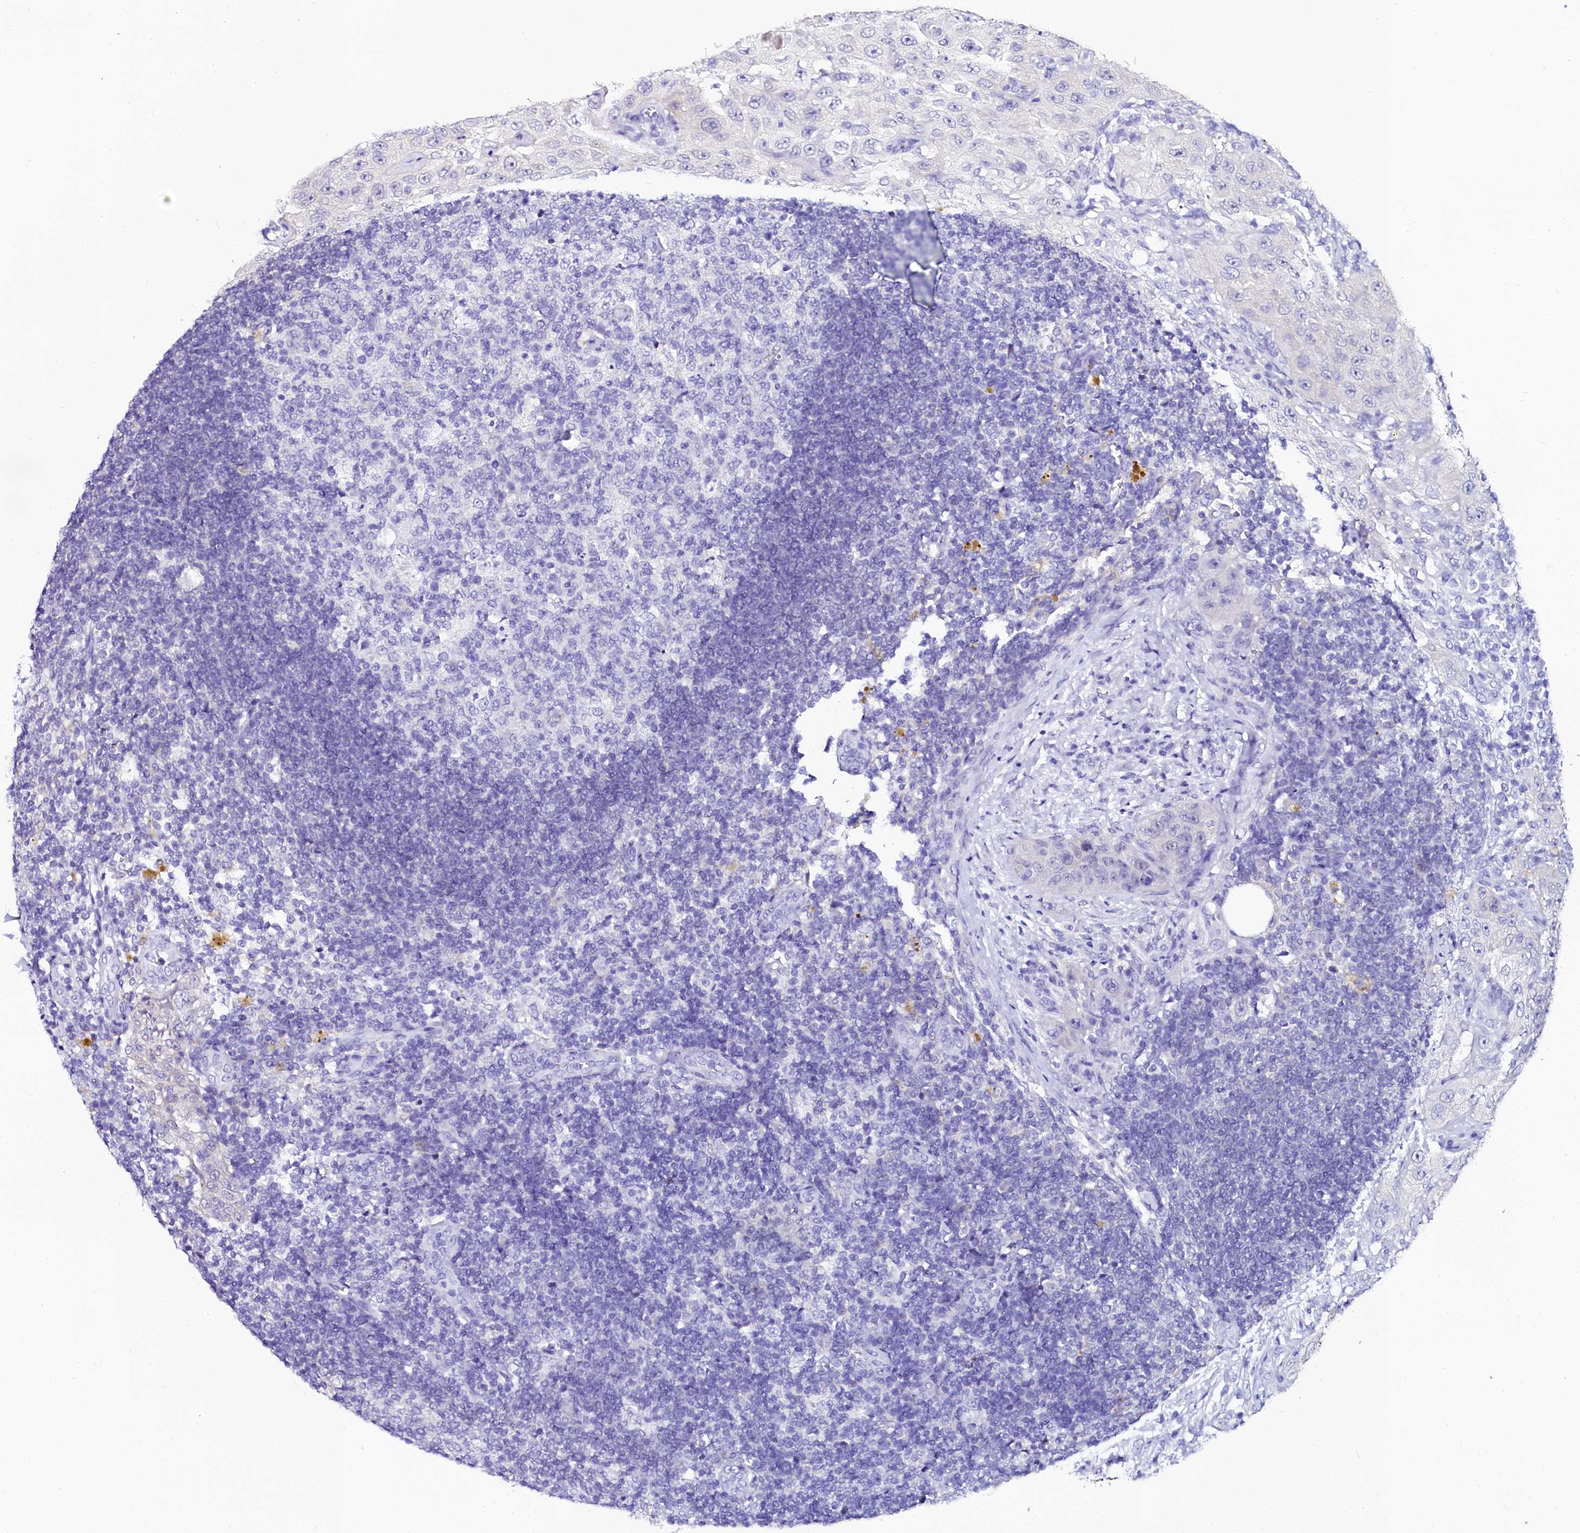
{"staining": {"intensity": "negative", "quantity": "none", "location": "none"}, "tissue": "lymph node", "cell_type": "Germinal center cells", "image_type": "normal", "snomed": [{"axis": "morphology", "description": "Normal tissue, NOS"}, {"axis": "morphology", "description": "Squamous cell carcinoma, metastatic, NOS"}, {"axis": "topography", "description": "Lymph node"}], "caption": "Immunohistochemical staining of unremarkable human lymph node displays no significant positivity in germinal center cells.", "gene": "SORD", "patient": {"sex": "male", "age": 73}}